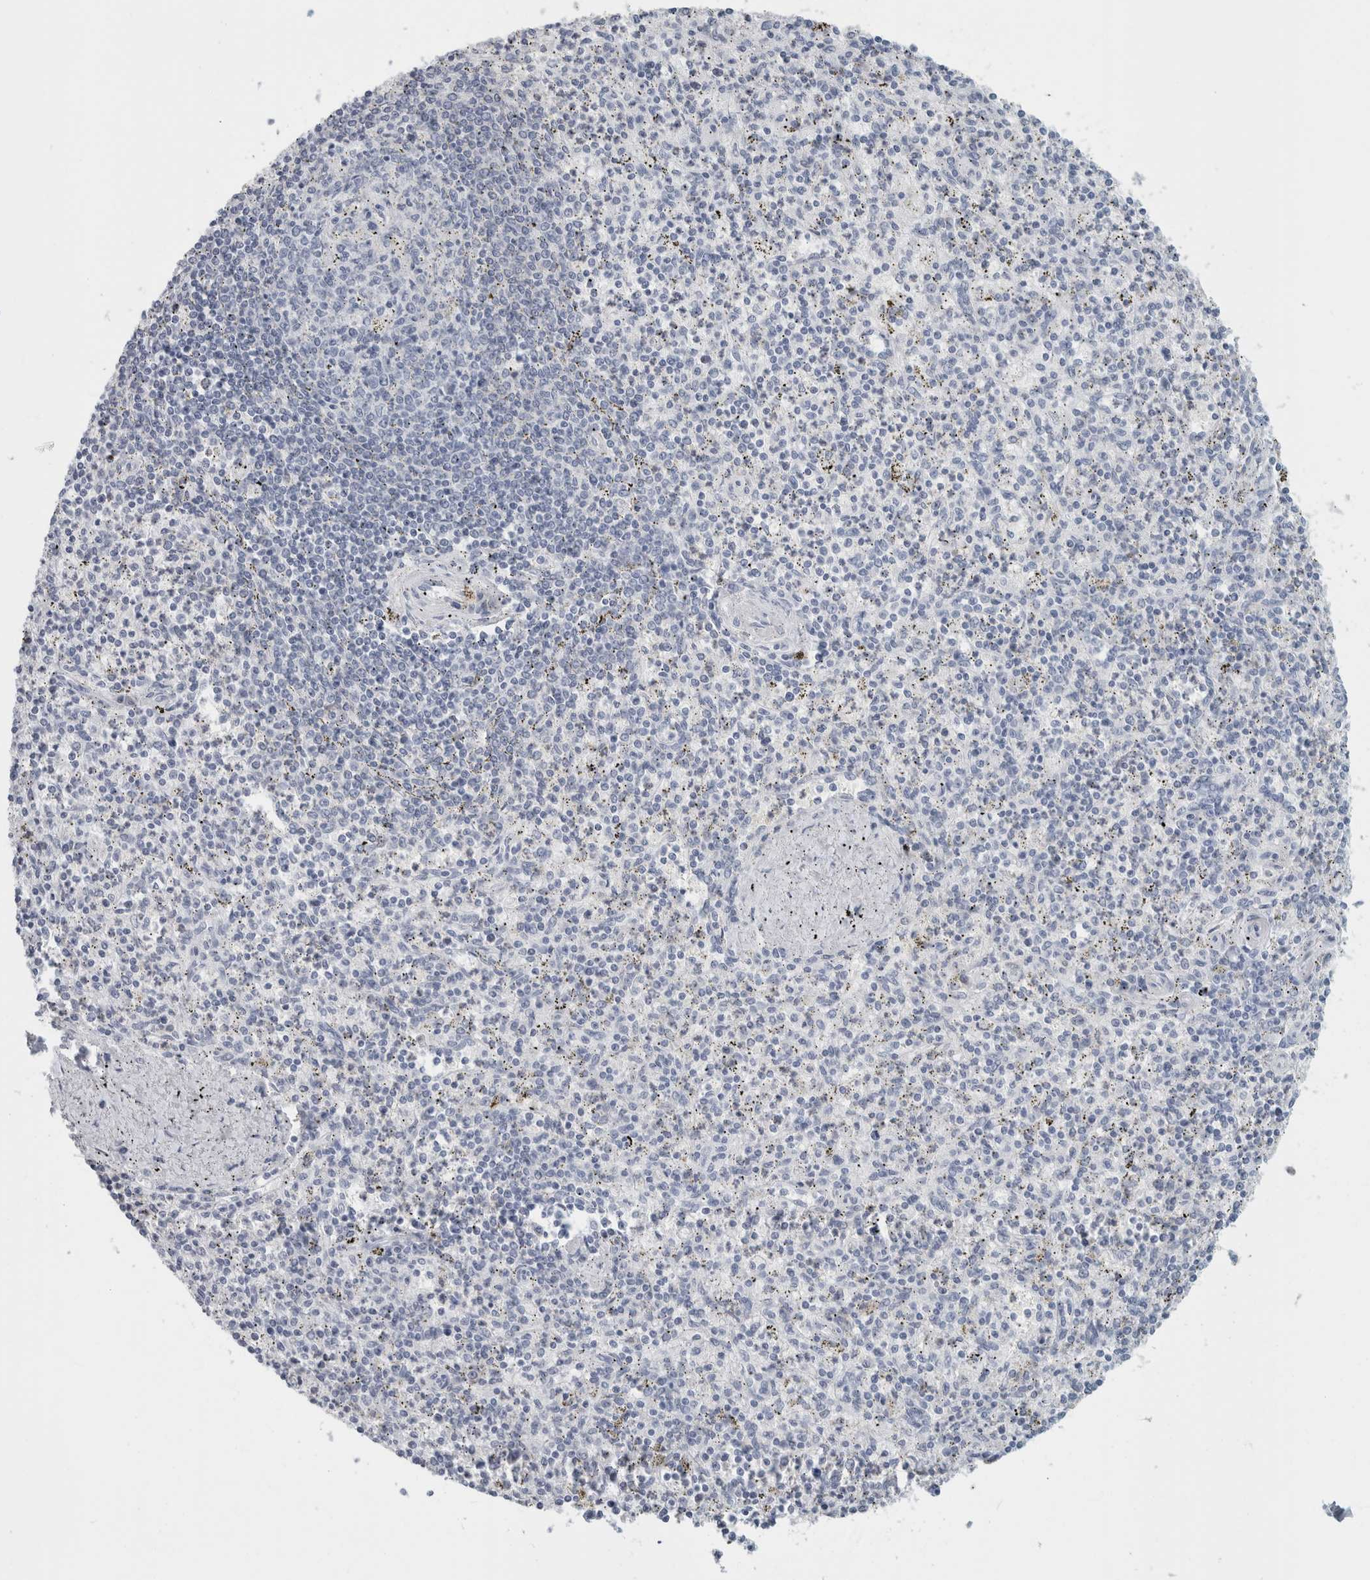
{"staining": {"intensity": "negative", "quantity": "none", "location": "none"}, "tissue": "spleen", "cell_type": "Cells in red pulp", "image_type": "normal", "snomed": [{"axis": "morphology", "description": "Normal tissue, NOS"}, {"axis": "topography", "description": "Spleen"}], "caption": "Cells in red pulp show no significant staining in normal spleen. (IHC, brightfield microscopy, high magnification).", "gene": "TSPAN8", "patient": {"sex": "male", "age": 72}}